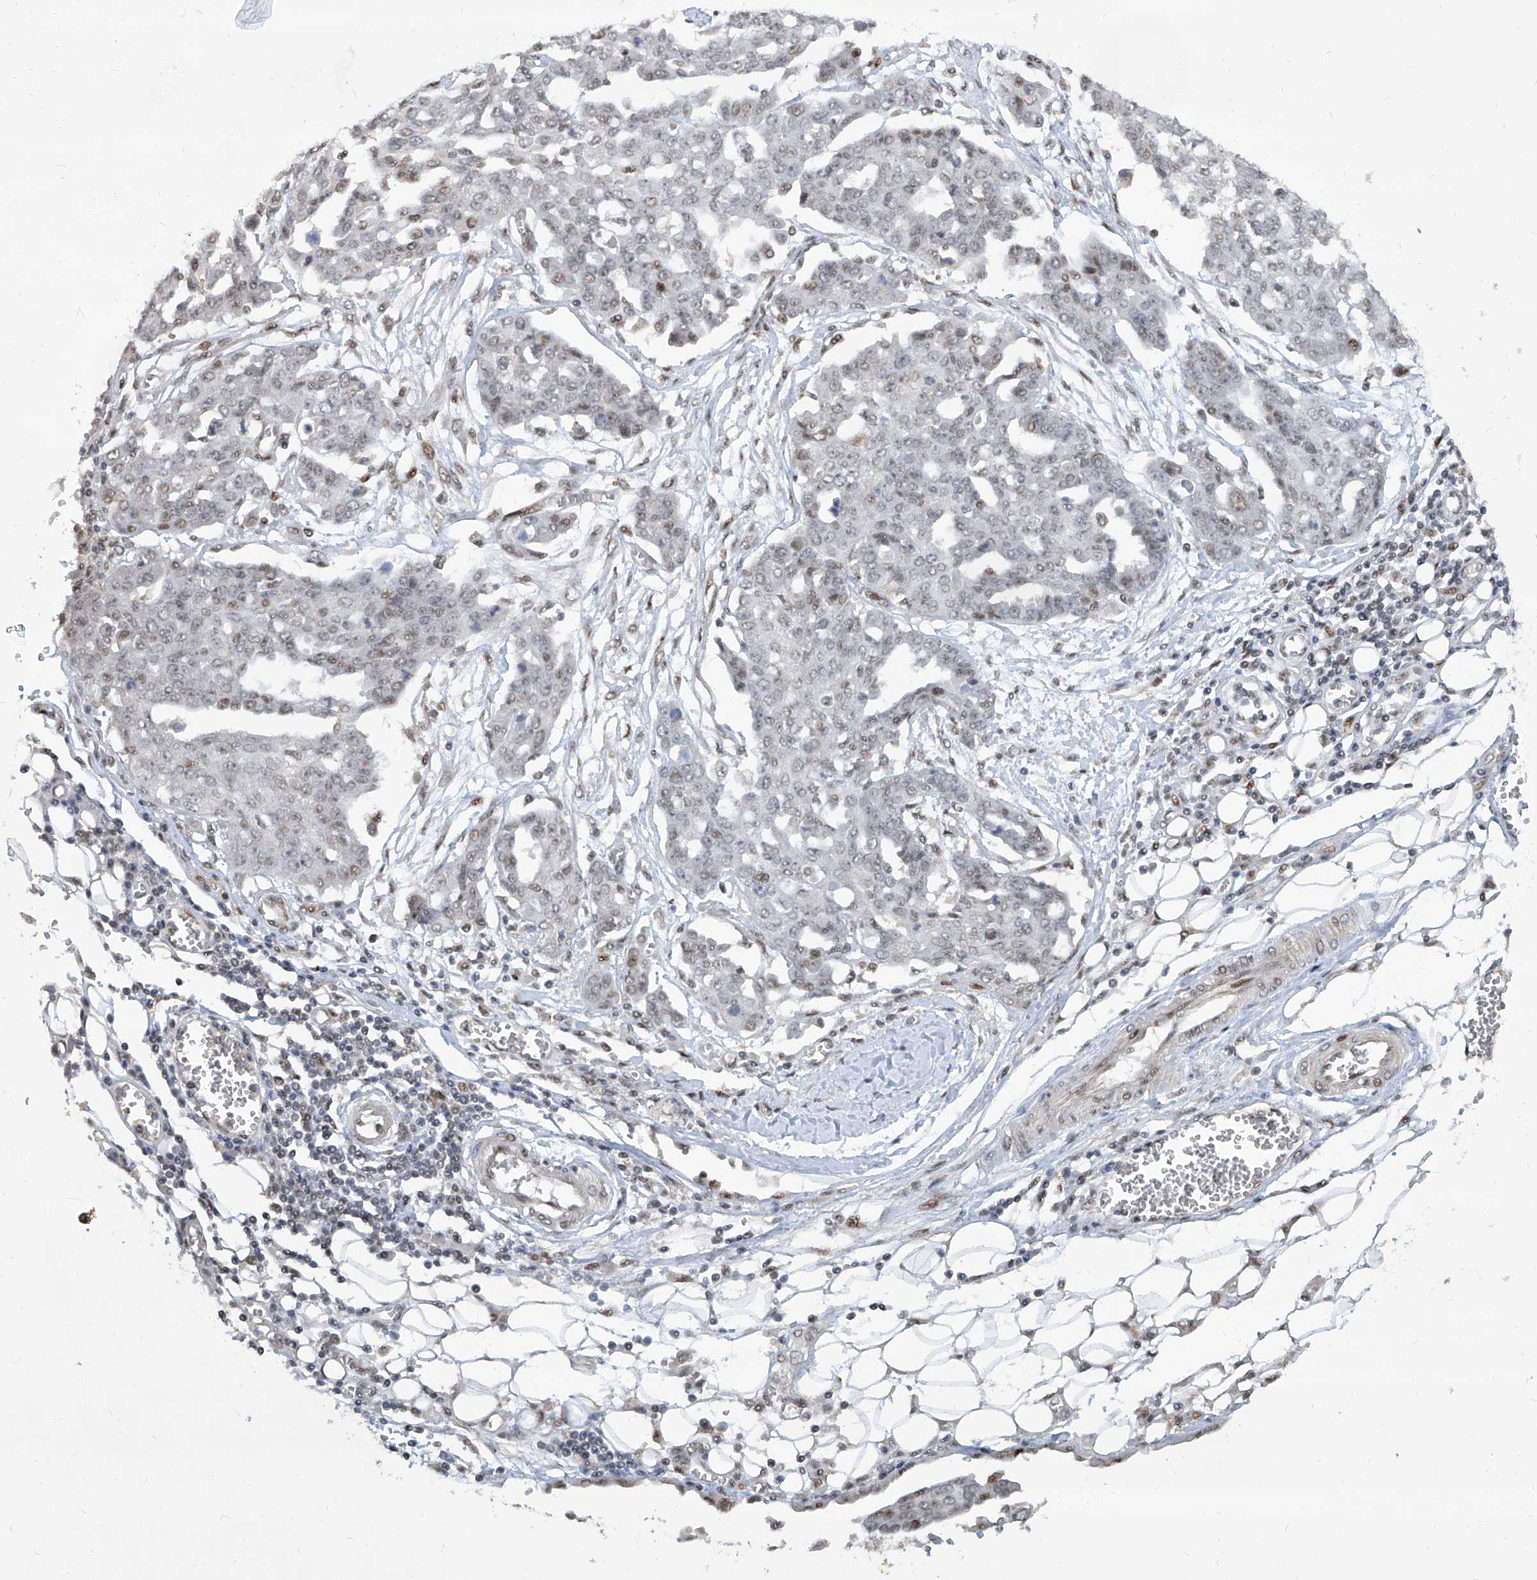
{"staining": {"intensity": "weak", "quantity": "25%-75%", "location": "nuclear"}, "tissue": "ovarian cancer", "cell_type": "Tumor cells", "image_type": "cancer", "snomed": [{"axis": "morphology", "description": "Cystadenocarcinoma, serous, NOS"}, {"axis": "topography", "description": "Soft tissue"}, {"axis": "topography", "description": "Ovary"}], "caption": "An immunohistochemistry (IHC) image of tumor tissue is shown. Protein staining in brown labels weak nuclear positivity in serous cystadenocarcinoma (ovarian) within tumor cells.", "gene": "IRF2", "patient": {"sex": "female", "age": 57}}